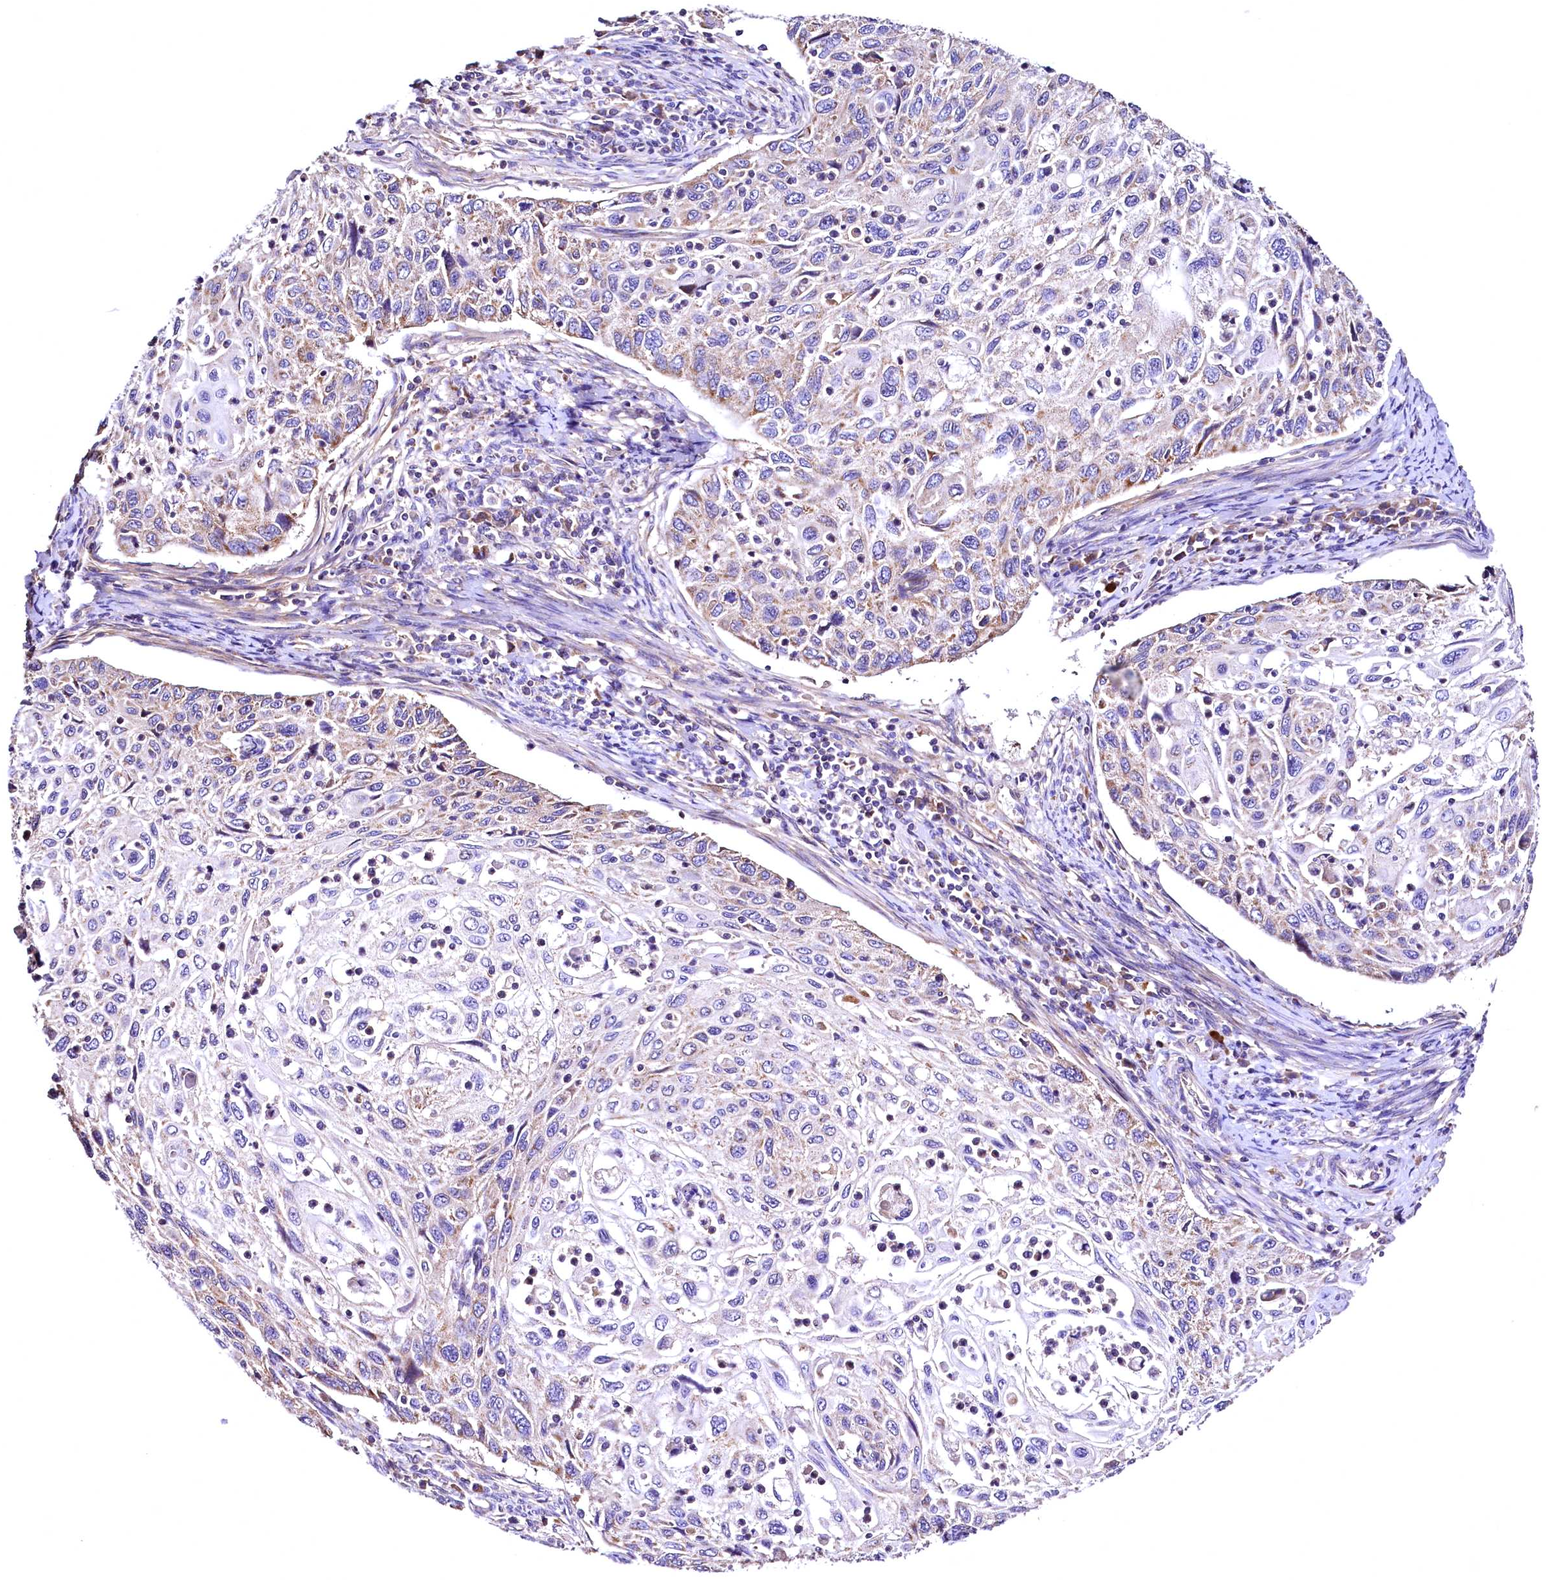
{"staining": {"intensity": "weak", "quantity": "<25%", "location": "cytoplasmic/membranous"}, "tissue": "cervical cancer", "cell_type": "Tumor cells", "image_type": "cancer", "snomed": [{"axis": "morphology", "description": "Squamous cell carcinoma, NOS"}, {"axis": "topography", "description": "Cervix"}], "caption": "The immunohistochemistry (IHC) histopathology image has no significant staining in tumor cells of squamous cell carcinoma (cervical) tissue. (DAB (3,3'-diaminobenzidine) immunohistochemistry visualized using brightfield microscopy, high magnification).", "gene": "MRPL57", "patient": {"sex": "female", "age": 70}}